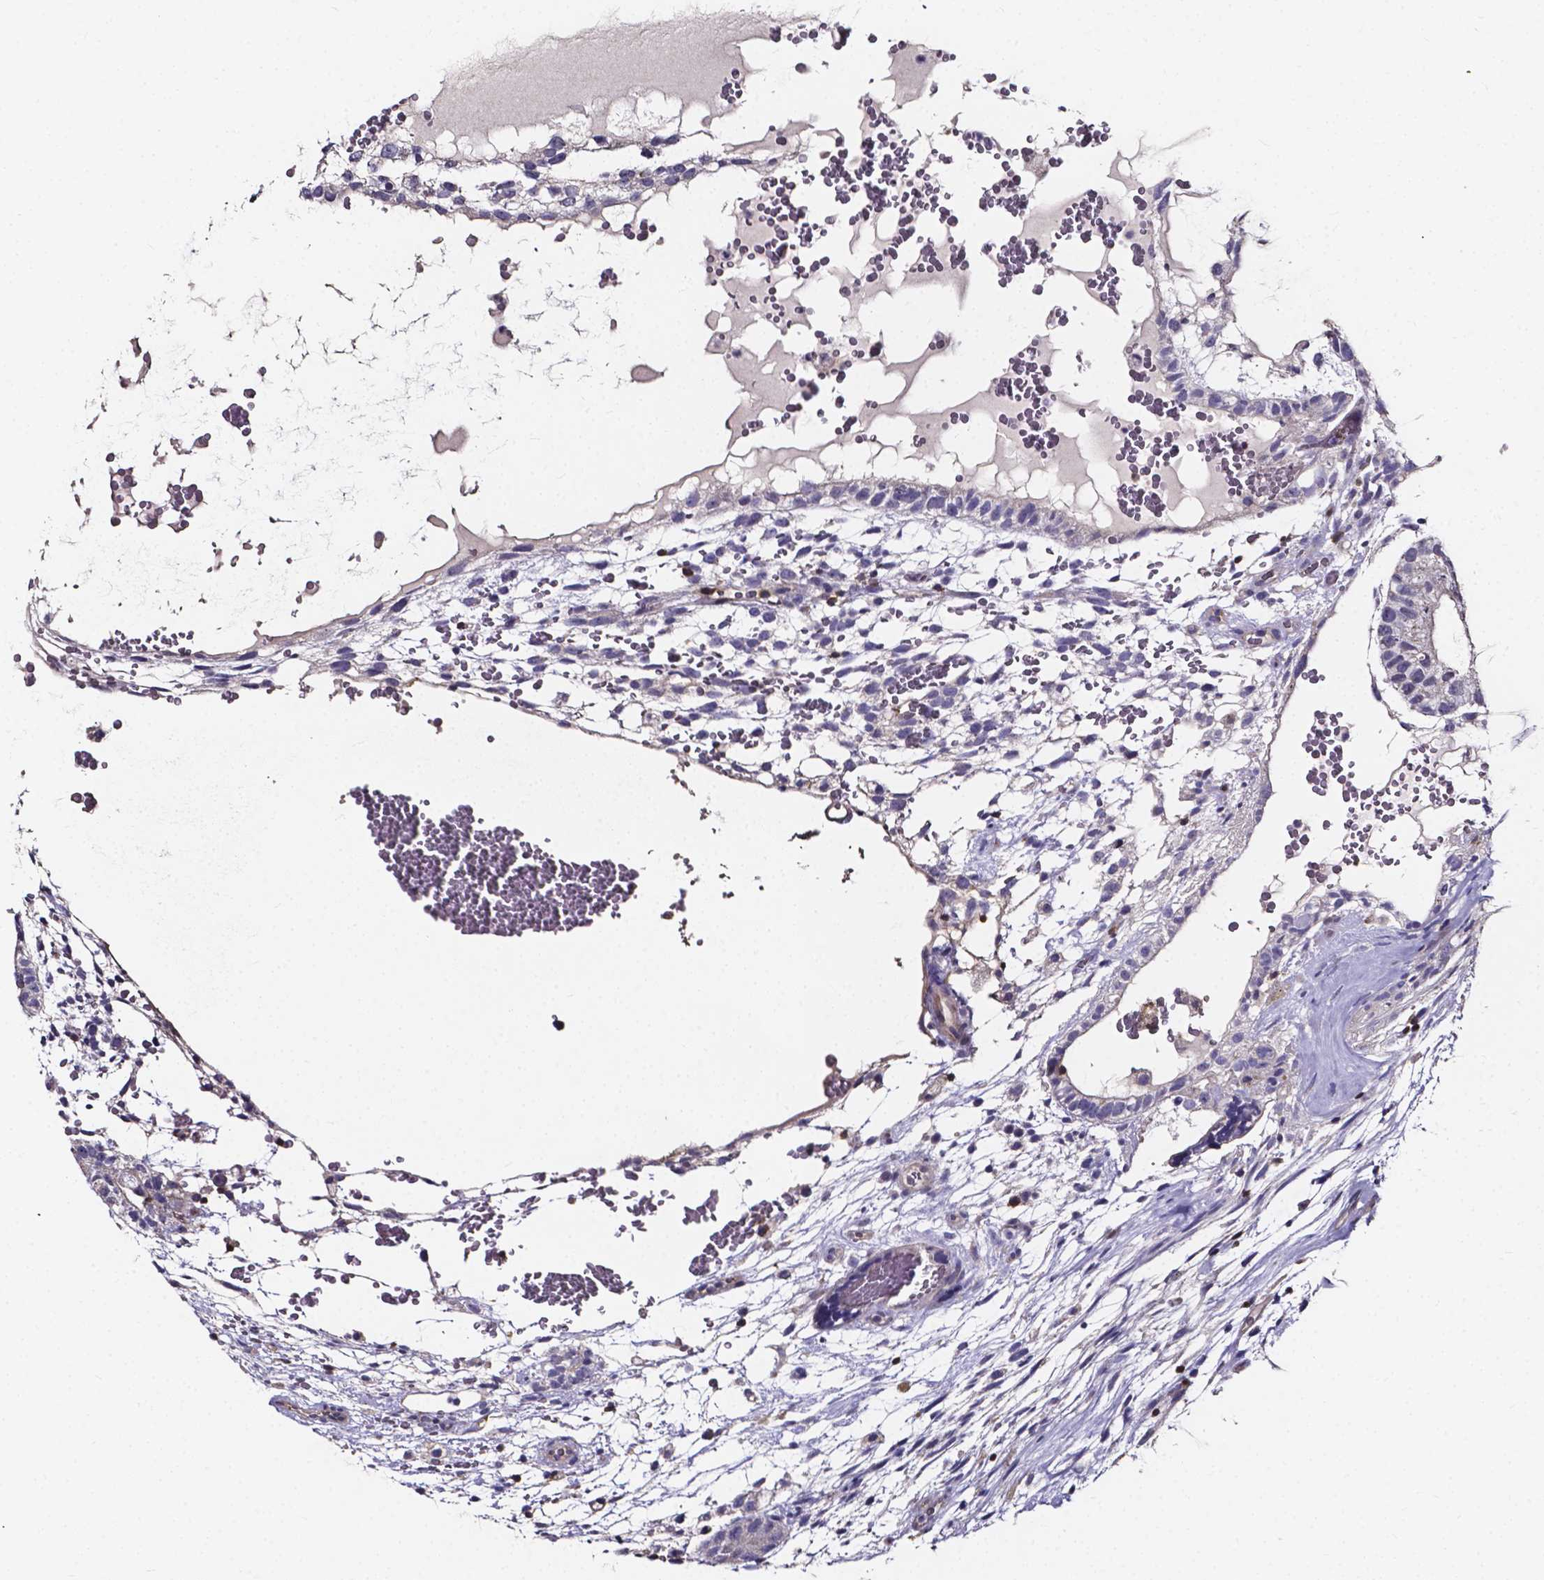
{"staining": {"intensity": "negative", "quantity": "none", "location": "none"}, "tissue": "testis cancer", "cell_type": "Tumor cells", "image_type": "cancer", "snomed": [{"axis": "morphology", "description": "Normal tissue, NOS"}, {"axis": "morphology", "description": "Carcinoma, Embryonal, NOS"}, {"axis": "topography", "description": "Testis"}], "caption": "IHC photomicrograph of neoplastic tissue: testis cancer stained with DAB reveals no significant protein staining in tumor cells. (DAB immunohistochemistry (IHC) with hematoxylin counter stain).", "gene": "THEMIS", "patient": {"sex": "male", "age": 32}}